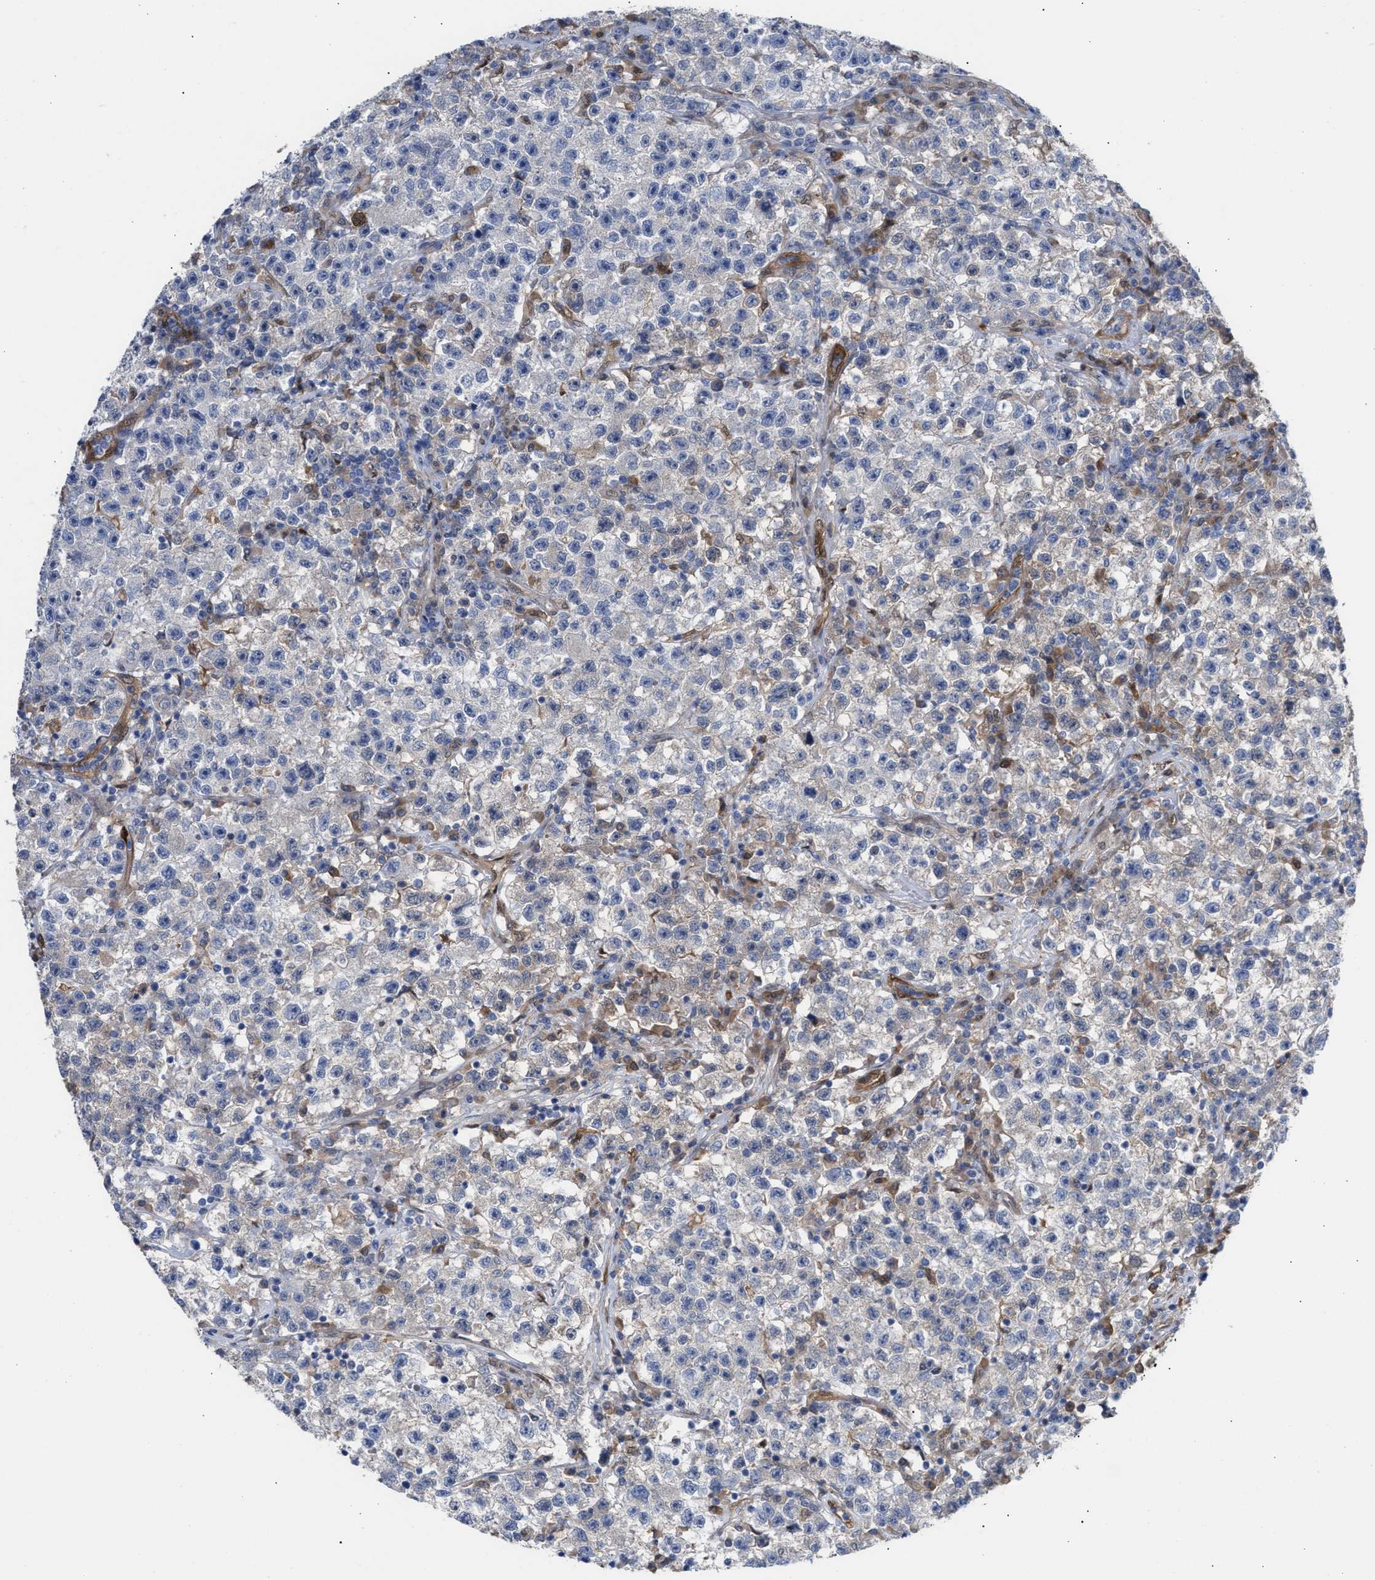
{"staining": {"intensity": "negative", "quantity": "none", "location": "none"}, "tissue": "testis cancer", "cell_type": "Tumor cells", "image_type": "cancer", "snomed": [{"axis": "morphology", "description": "Seminoma, NOS"}, {"axis": "topography", "description": "Testis"}], "caption": "The histopathology image reveals no significant staining in tumor cells of seminoma (testis).", "gene": "TP53I3", "patient": {"sex": "male", "age": 22}}